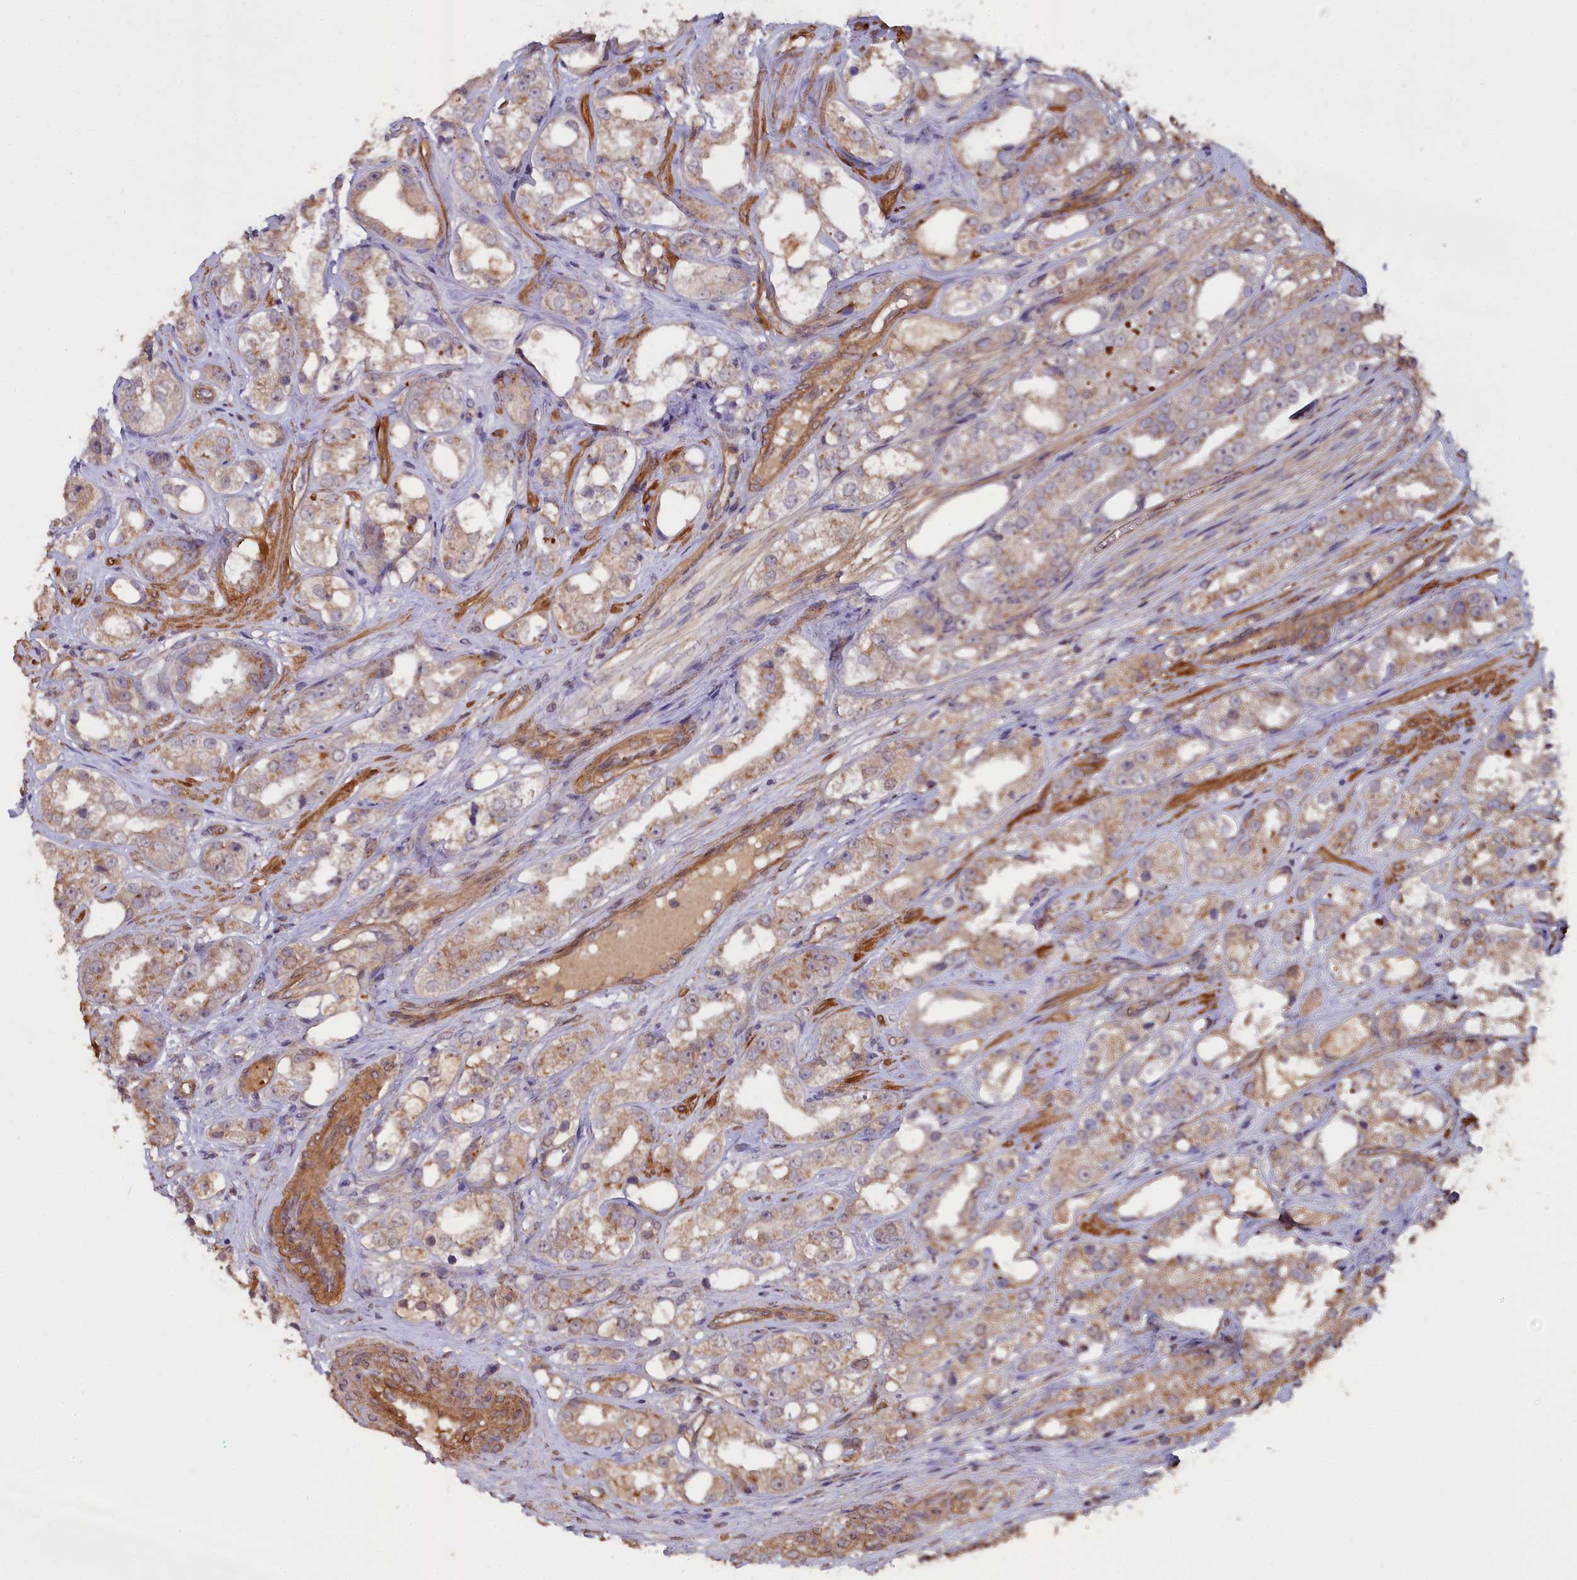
{"staining": {"intensity": "moderate", "quantity": "25%-75%", "location": "cytoplasmic/membranous"}, "tissue": "prostate cancer", "cell_type": "Tumor cells", "image_type": "cancer", "snomed": [{"axis": "morphology", "description": "Adenocarcinoma, NOS"}, {"axis": "topography", "description": "Prostate"}], "caption": "An image showing moderate cytoplasmic/membranous staining in approximately 25%-75% of tumor cells in prostate cancer (adenocarcinoma), as visualized by brown immunohistochemical staining.", "gene": "ATP6V0A2", "patient": {"sex": "male", "age": 79}}